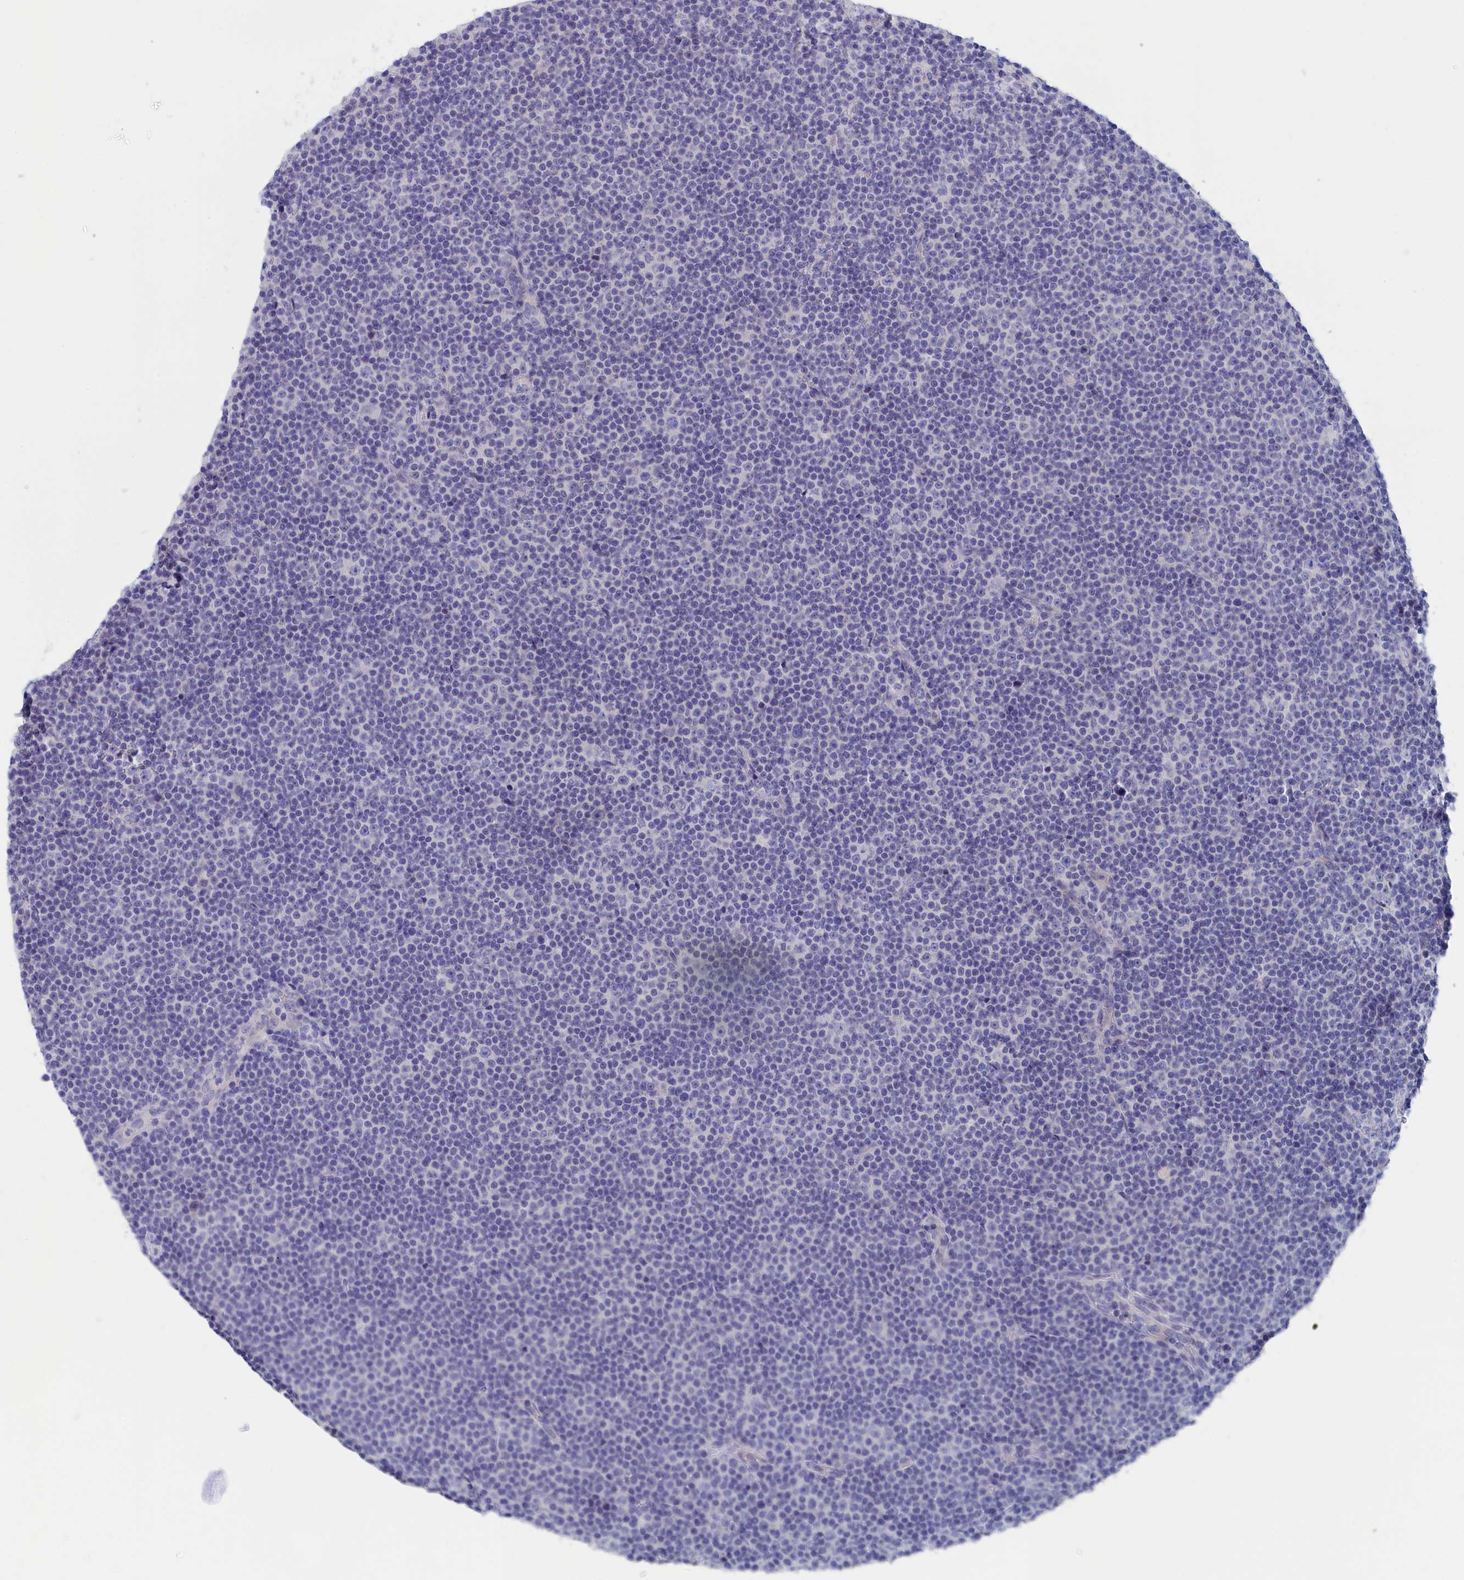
{"staining": {"intensity": "negative", "quantity": "none", "location": "none"}, "tissue": "lymphoma", "cell_type": "Tumor cells", "image_type": "cancer", "snomed": [{"axis": "morphology", "description": "Malignant lymphoma, non-Hodgkin's type, Low grade"}, {"axis": "topography", "description": "Lymph node"}], "caption": "The photomicrograph shows no significant positivity in tumor cells of lymphoma. (IHC, brightfield microscopy, high magnification).", "gene": "ANKRD2", "patient": {"sex": "female", "age": 67}}